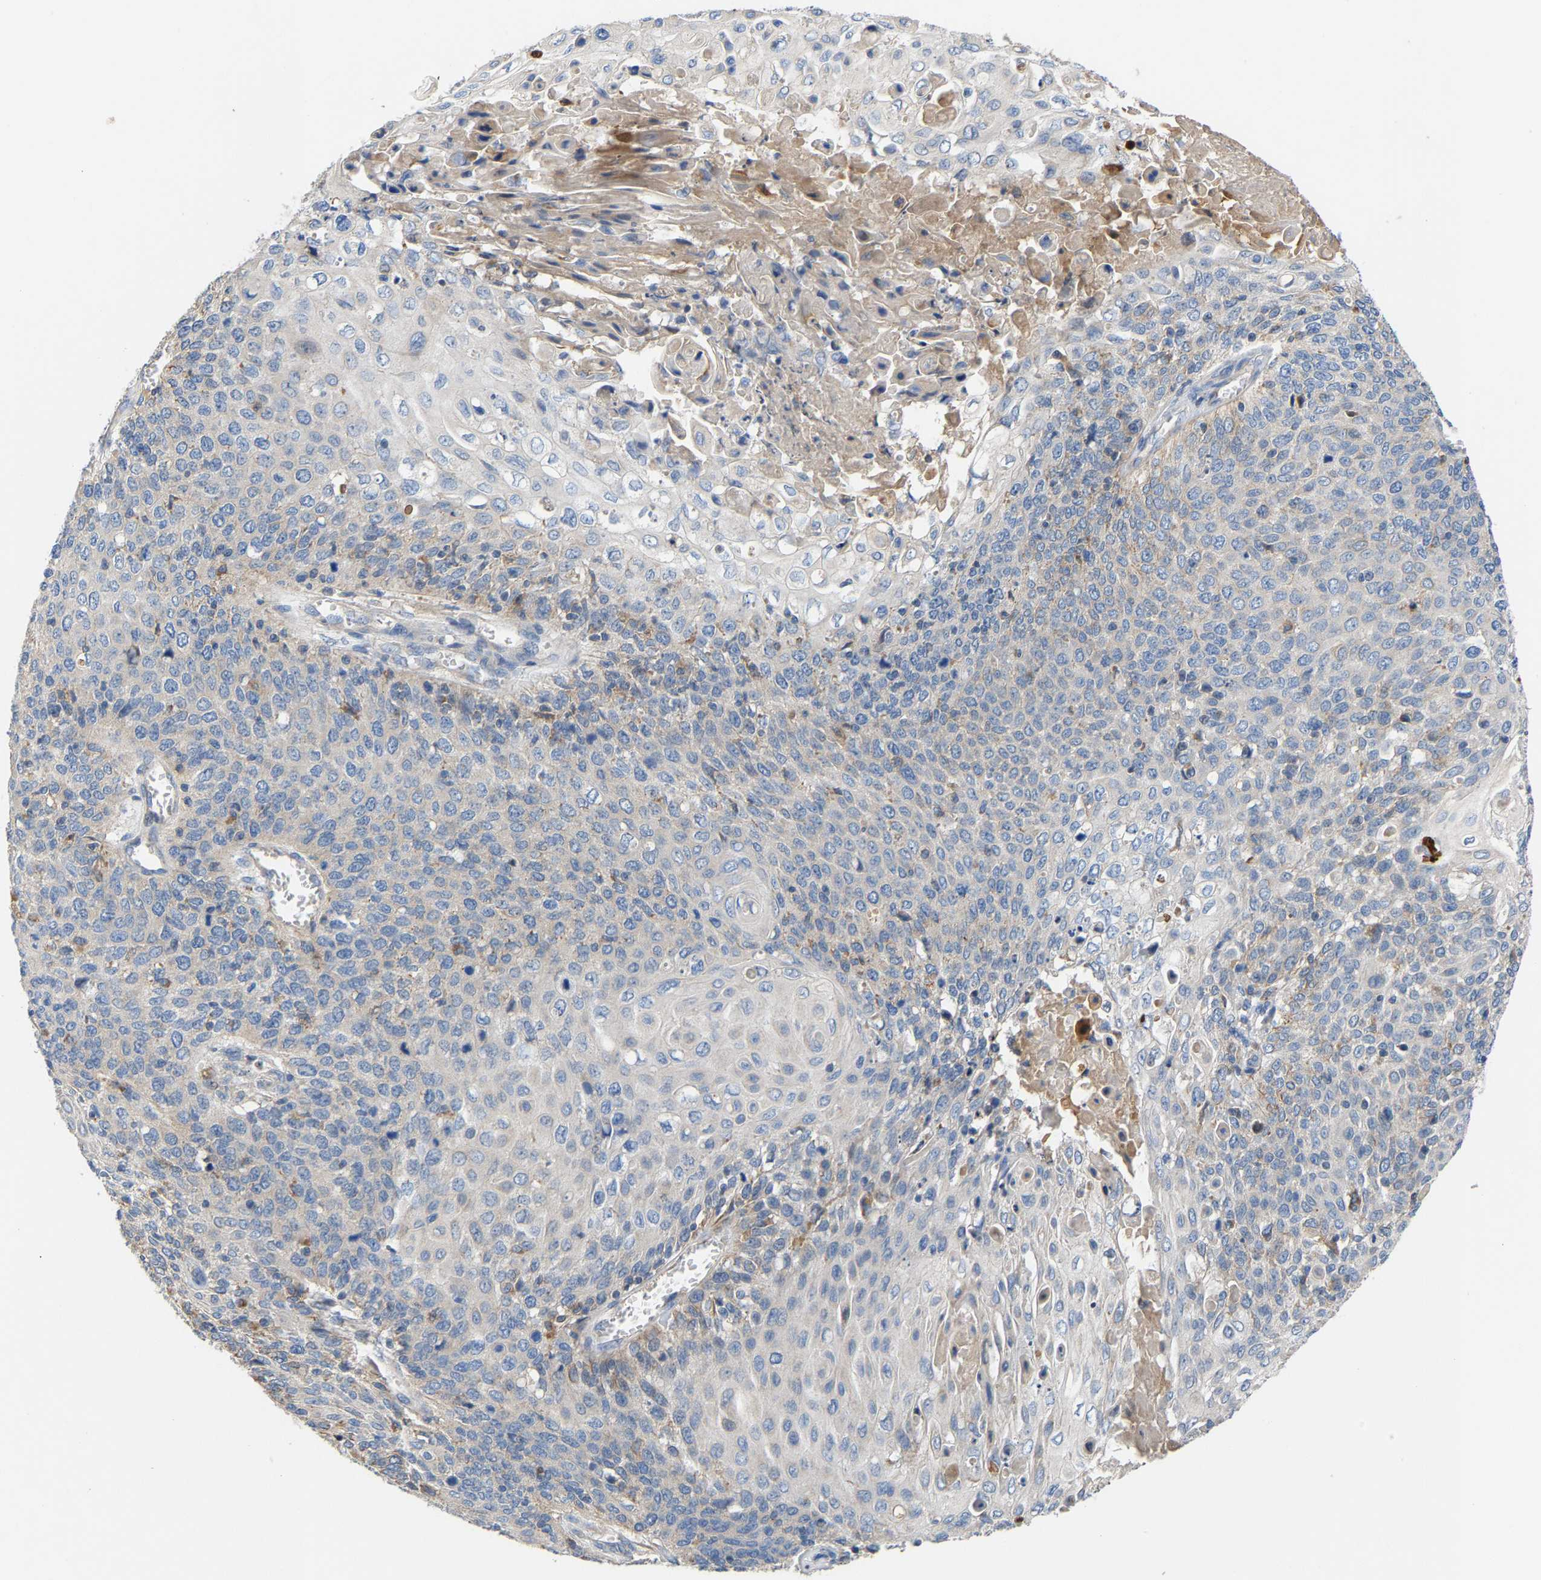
{"staining": {"intensity": "weak", "quantity": "<25%", "location": "cytoplasmic/membranous"}, "tissue": "cervical cancer", "cell_type": "Tumor cells", "image_type": "cancer", "snomed": [{"axis": "morphology", "description": "Squamous cell carcinoma, NOS"}, {"axis": "topography", "description": "Cervix"}], "caption": "A high-resolution image shows immunohistochemistry (IHC) staining of cervical cancer, which exhibits no significant positivity in tumor cells.", "gene": "CCDC171", "patient": {"sex": "female", "age": 39}}